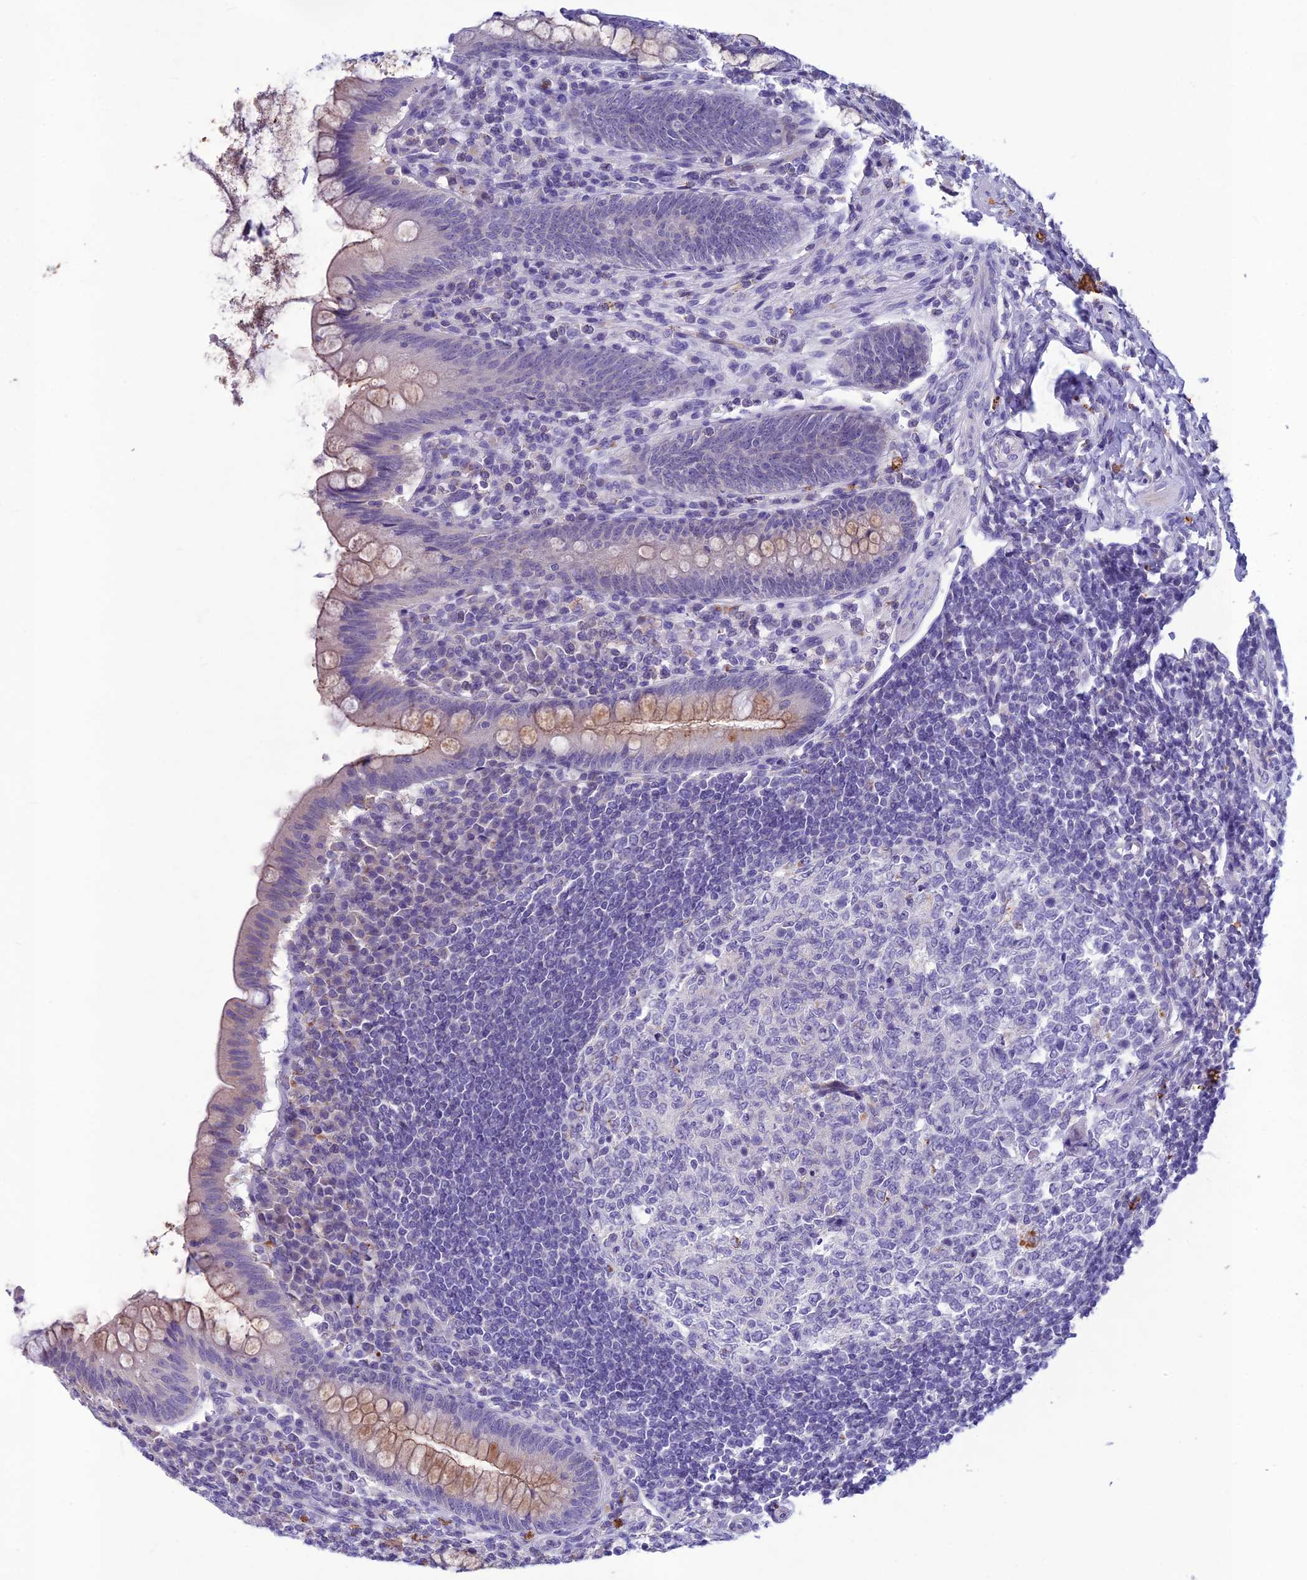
{"staining": {"intensity": "weak", "quantity": "25%-75%", "location": "cytoplasmic/membranous"}, "tissue": "appendix", "cell_type": "Glandular cells", "image_type": "normal", "snomed": [{"axis": "morphology", "description": "Normal tissue, NOS"}, {"axis": "topography", "description": "Appendix"}], "caption": "Protein staining displays weak cytoplasmic/membranous positivity in about 25%-75% of glandular cells in unremarkable appendix. (brown staining indicates protein expression, while blue staining denotes nuclei).", "gene": "IFT172", "patient": {"sex": "female", "age": 33}}